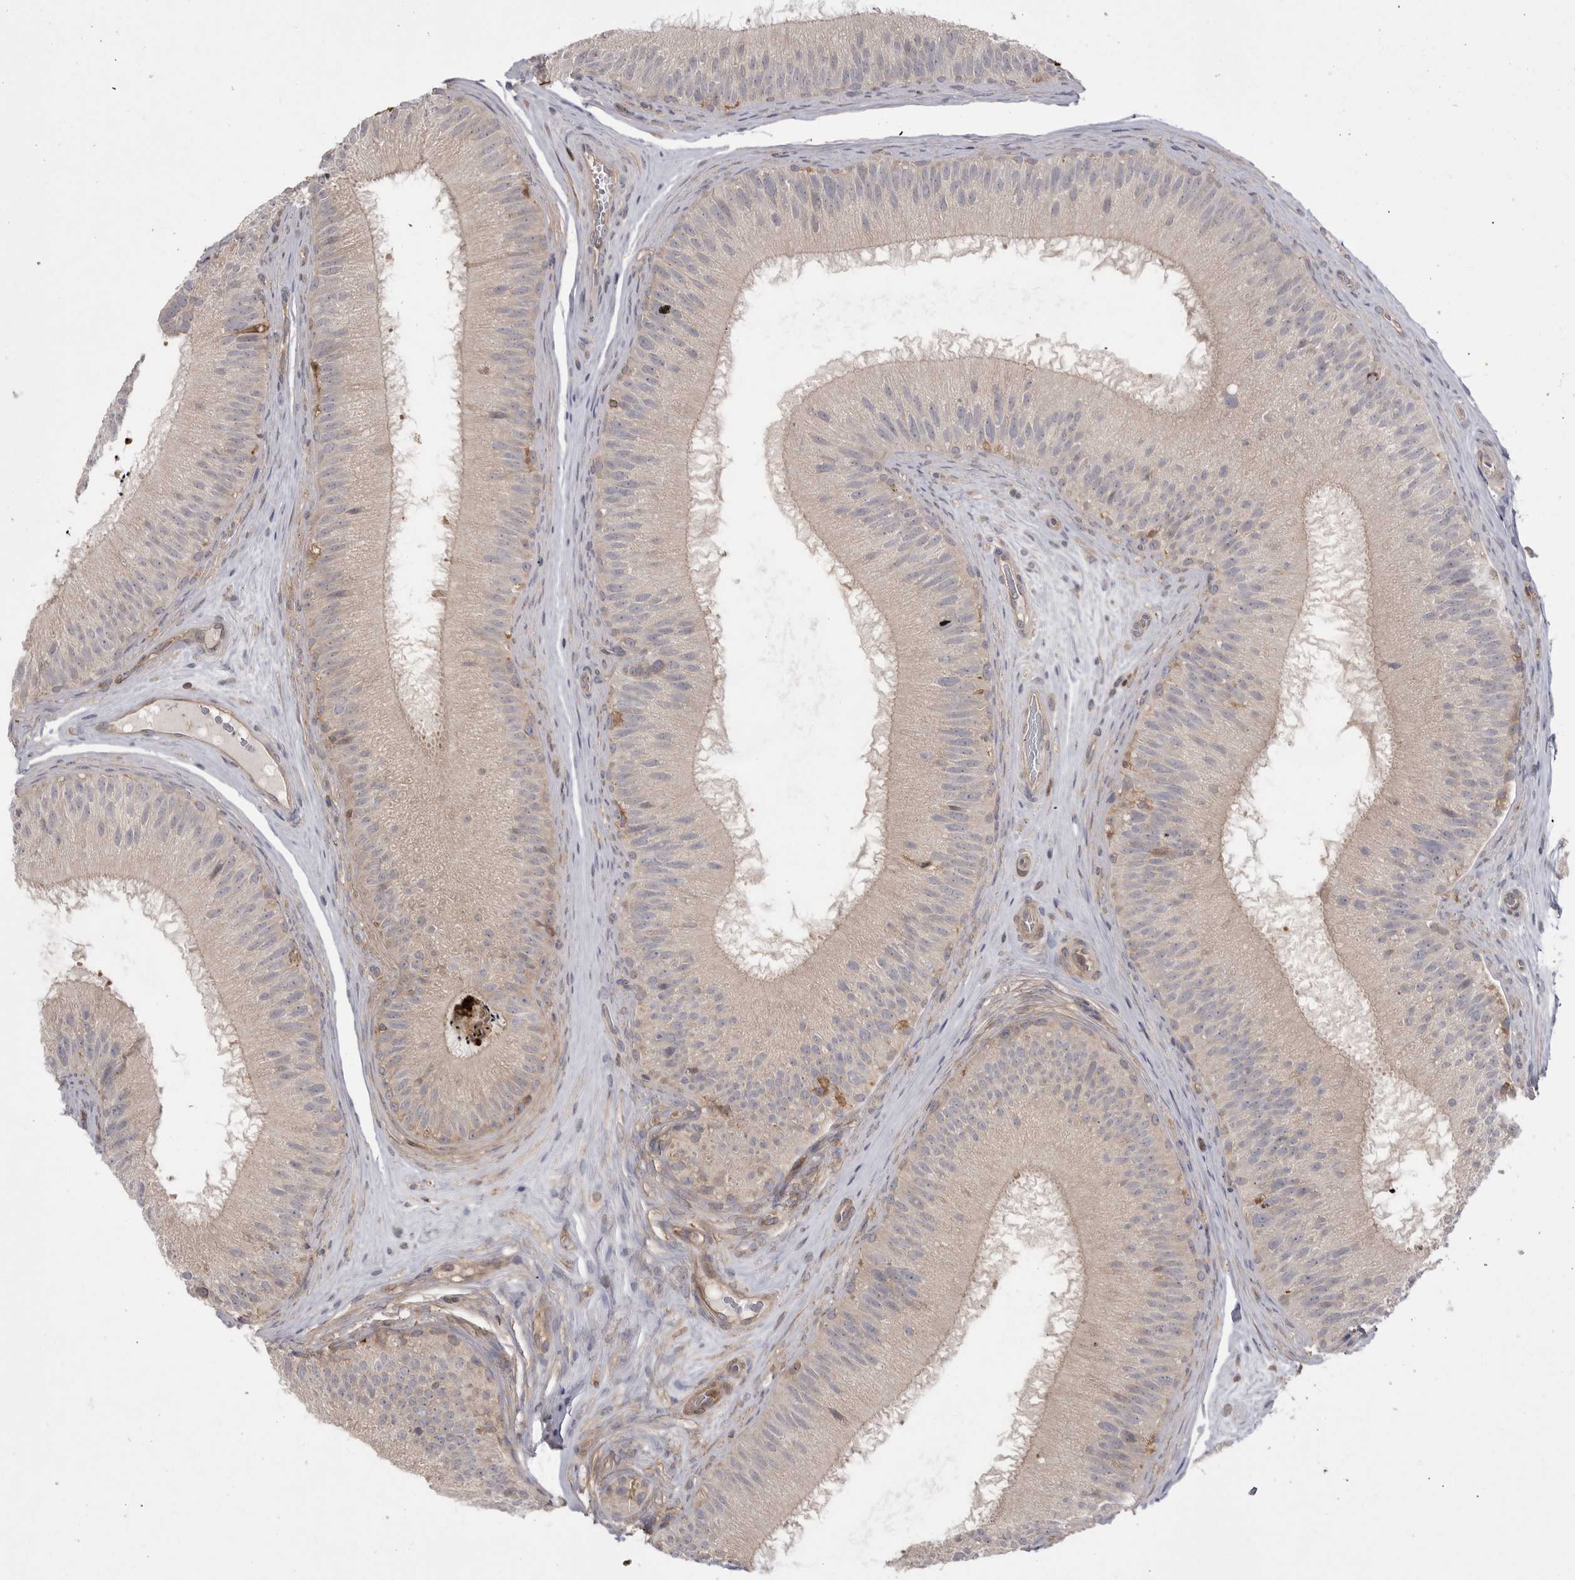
{"staining": {"intensity": "negative", "quantity": "none", "location": "none"}, "tissue": "epididymis", "cell_type": "Glandular cells", "image_type": "normal", "snomed": [{"axis": "morphology", "description": "Normal tissue, NOS"}, {"axis": "topography", "description": "Epididymis"}], "caption": "Photomicrograph shows no significant protein expression in glandular cells of unremarkable epididymis.", "gene": "TOP2A", "patient": {"sex": "male", "age": 45}}